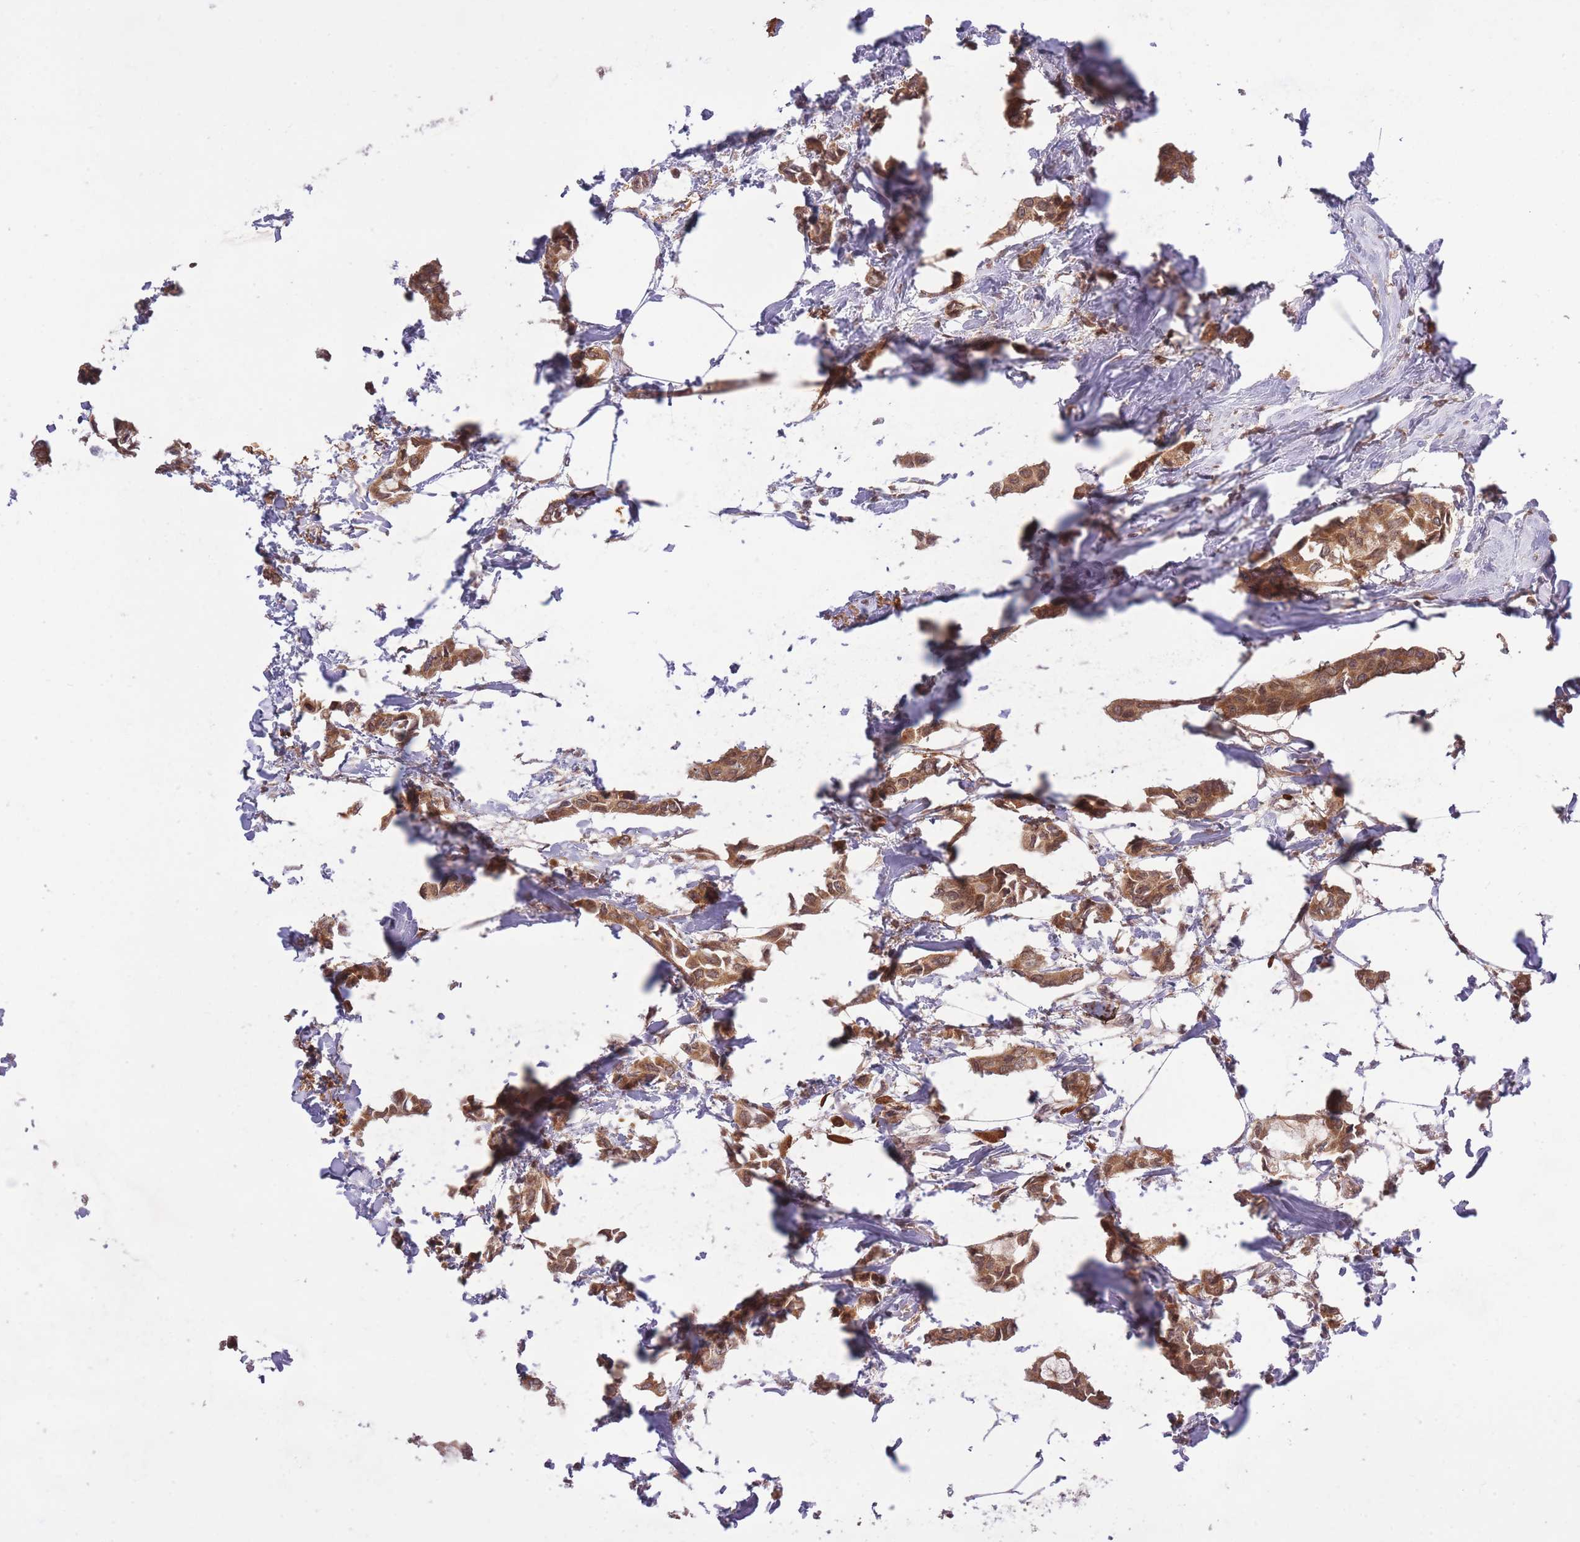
{"staining": {"intensity": "moderate", "quantity": ">75%", "location": "cytoplasmic/membranous"}, "tissue": "breast cancer", "cell_type": "Tumor cells", "image_type": "cancer", "snomed": [{"axis": "morphology", "description": "Duct carcinoma"}, {"axis": "topography", "description": "Breast"}], "caption": "Invasive ductal carcinoma (breast) stained with DAB (3,3'-diaminobenzidine) immunohistochemistry exhibits medium levels of moderate cytoplasmic/membranous positivity in approximately >75% of tumor cells.", "gene": "ZNF391", "patient": {"sex": "female", "age": 73}}